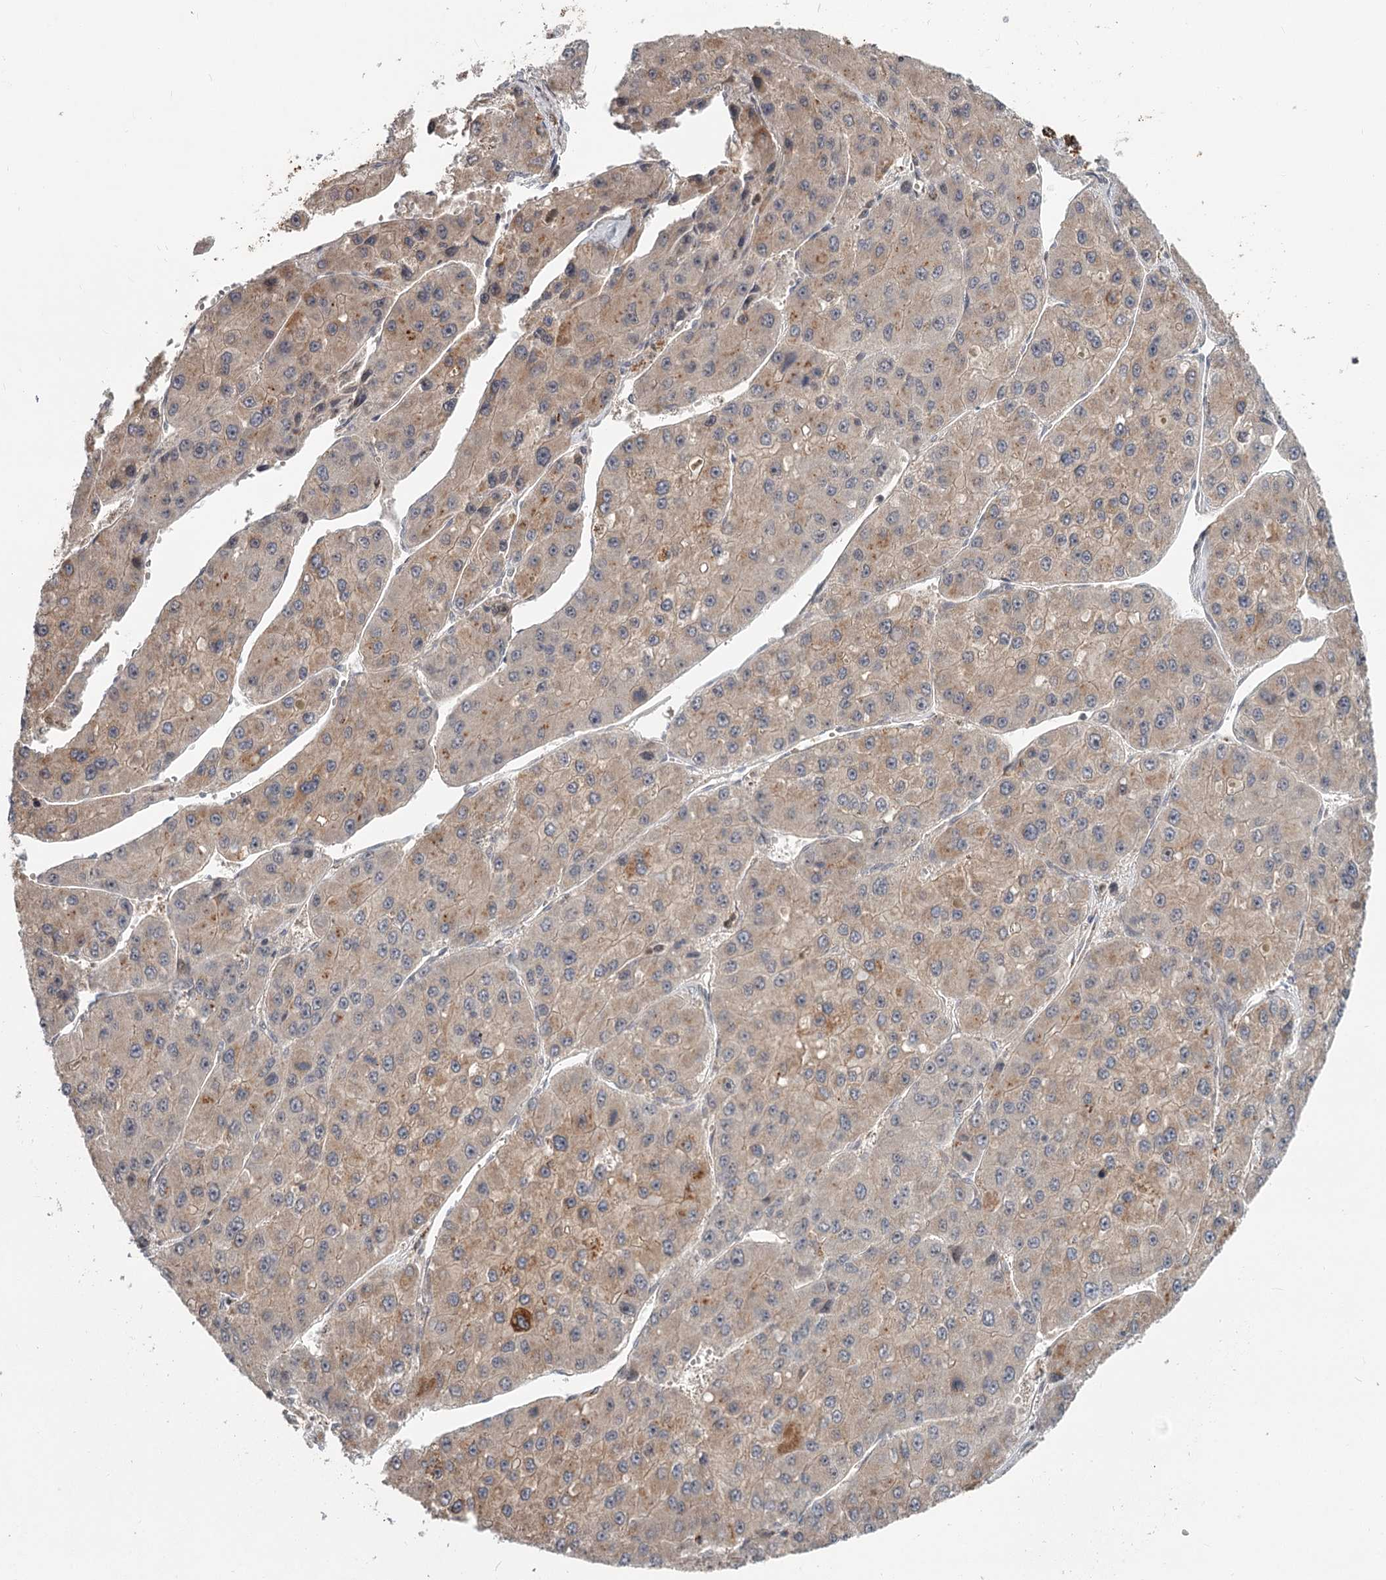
{"staining": {"intensity": "weak", "quantity": "25%-75%", "location": "cytoplasmic/membranous"}, "tissue": "liver cancer", "cell_type": "Tumor cells", "image_type": "cancer", "snomed": [{"axis": "morphology", "description": "Carcinoma, Hepatocellular, NOS"}, {"axis": "topography", "description": "Liver"}], "caption": "Human hepatocellular carcinoma (liver) stained with a brown dye exhibits weak cytoplasmic/membranous positive positivity in about 25%-75% of tumor cells.", "gene": "CDC123", "patient": {"sex": "female", "age": 73}}